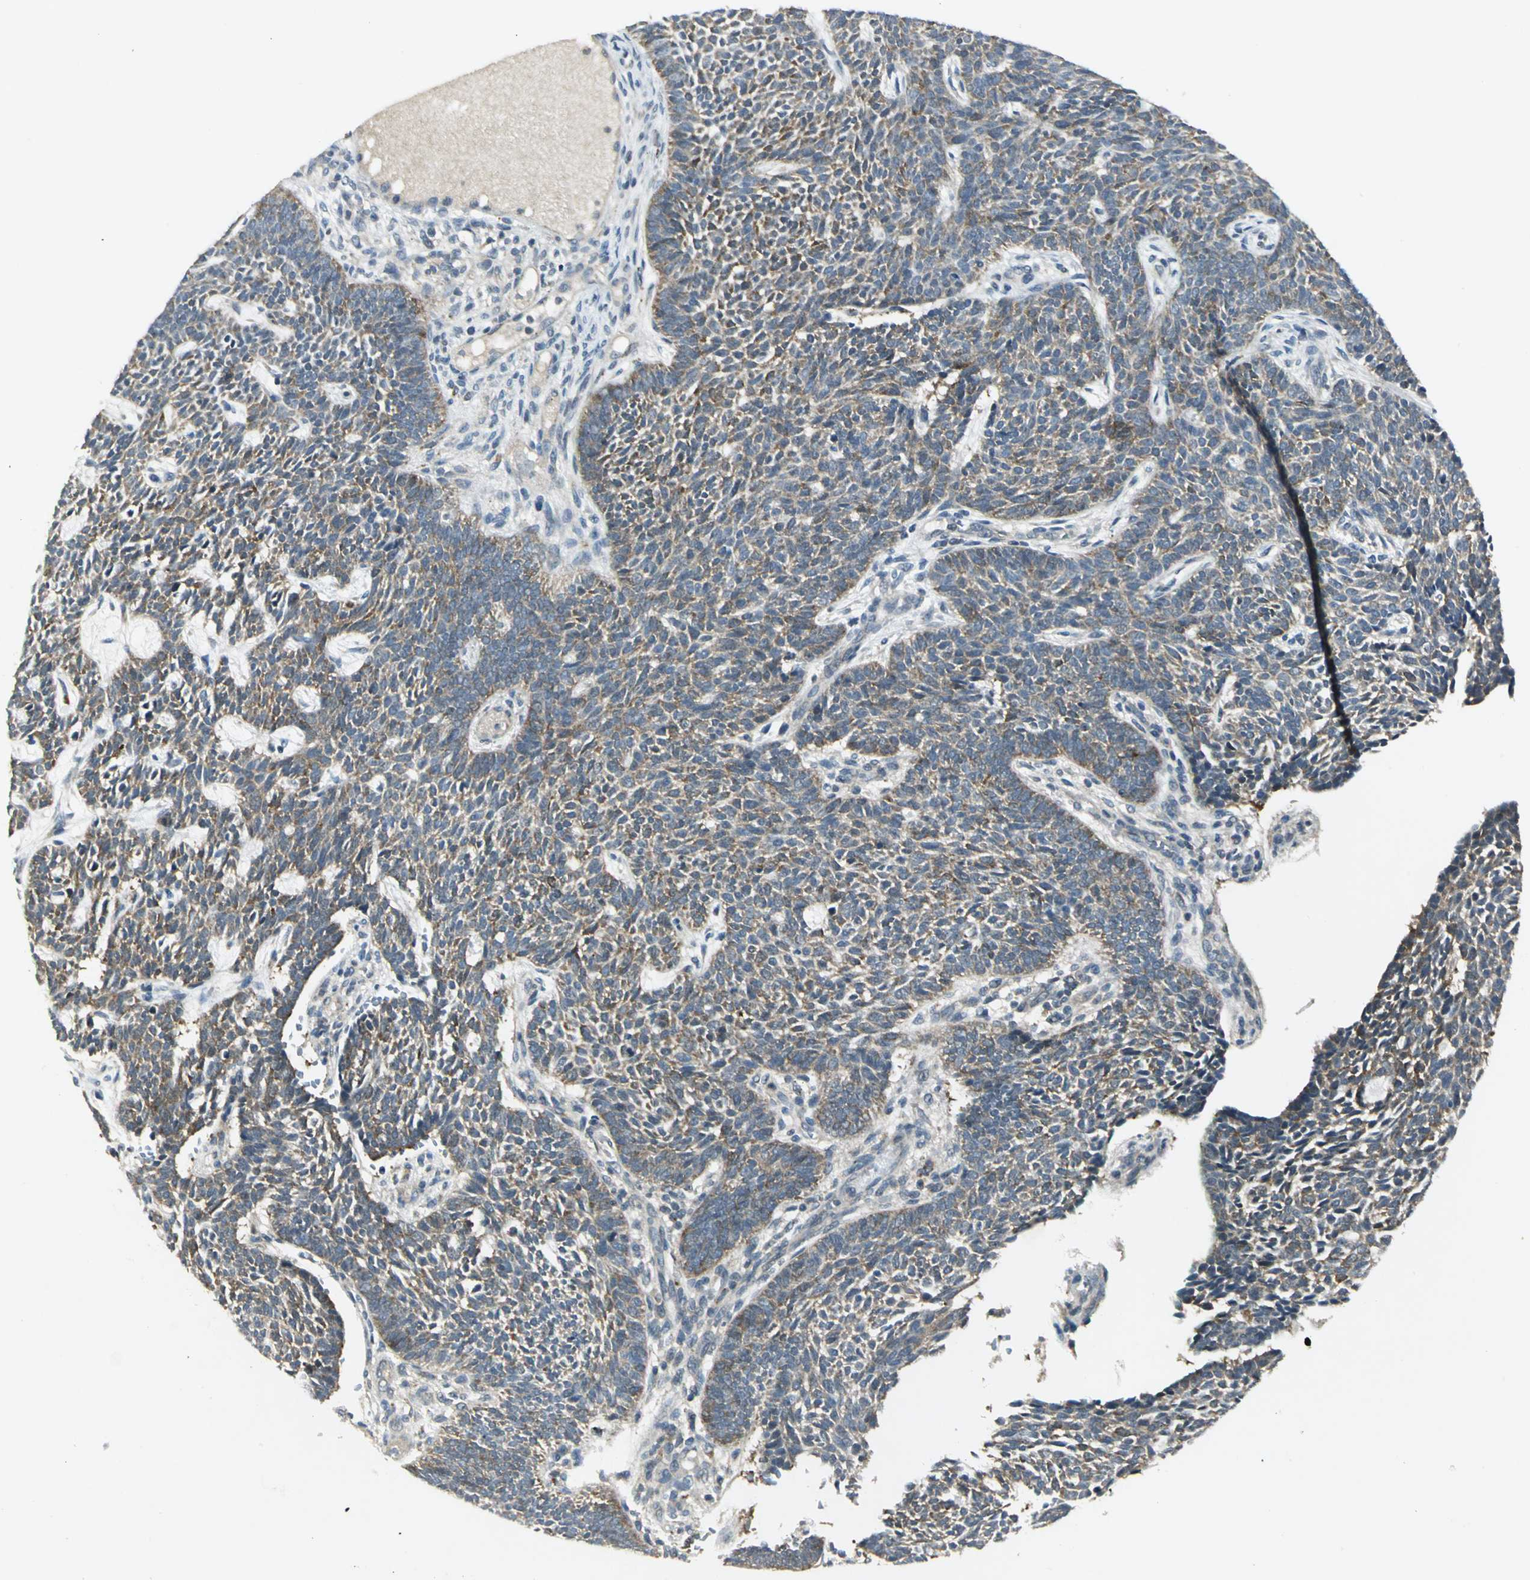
{"staining": {"intensity": "moderate", "quantity": ">75%", "location": "cytoplasmic/membranous"}, "tissue": "skin cancer", "cell_type": "Tumor cells", "image_type": "cancer", "snomed": [{"axis": "morphology", "description": "Normal tissue, NOS"}, {"axis": "morphology", "description": "Basal cell carcinoma"}, {"axis": "topography", "description": "Skin"}], "caption": "Tumor cells display medium levels of moderate cytoplasmic/membranous expression in about >75% of cells in skin cancer.", "gene": "MAPK8IP3", "patient": {"sex": "male", "age": 87}}